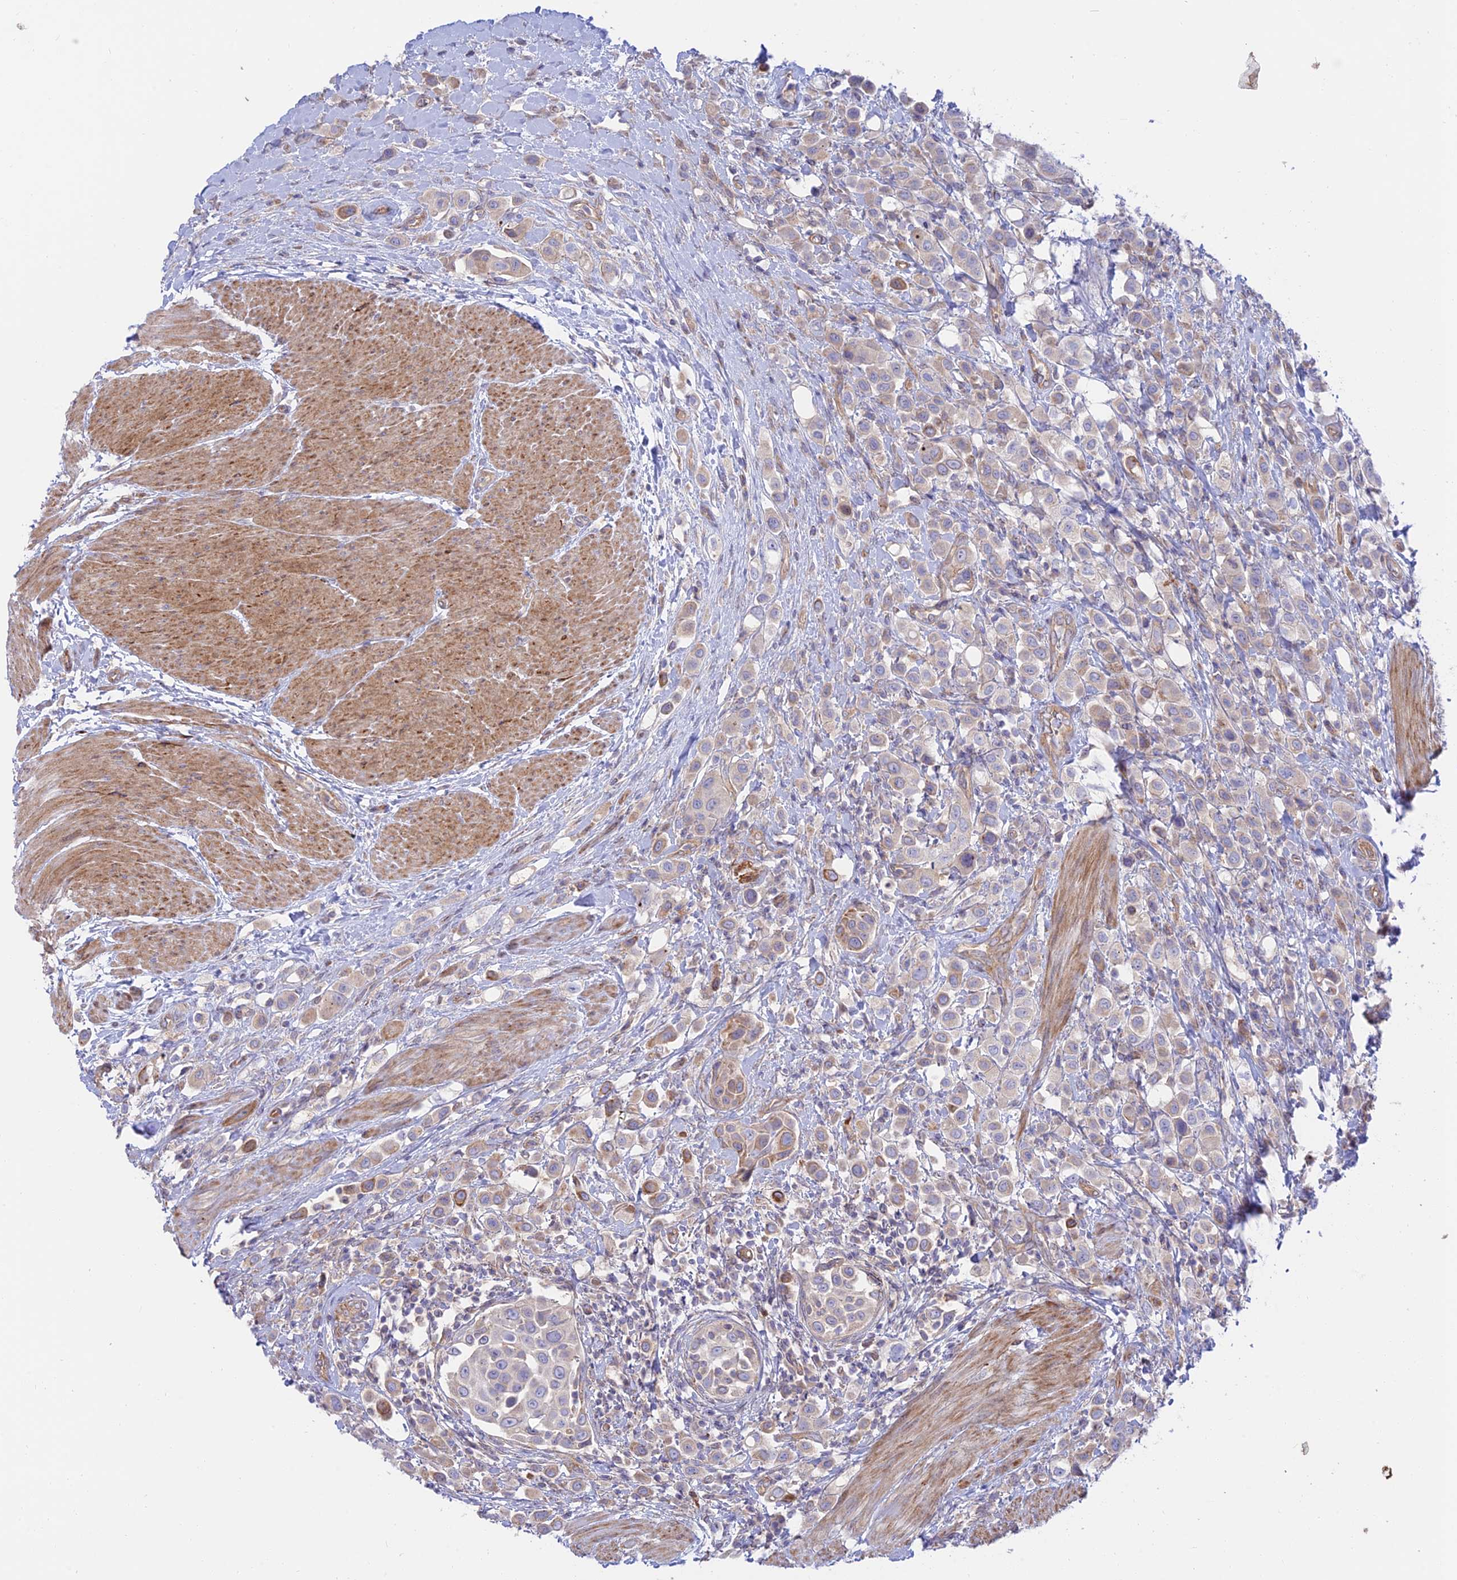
{"staining": {"intensity": "moderate", "quantity": "<25%", "location": "cytoplasmic/membranous"}, "tissue": "urothelial cancer", "cell_type": "Tumor cells", "image_type": "cancer", "snomed": [{"axis": "morphology", "description": "Urothelial carcinoma, High grade"}, {"axis": "topography", "description": "Urinary bladder"}], "caption": "Immunohistochemistry (IHC) staining of urothelial cancer, which displays low levels of moderate cytoplasmic/membranous expression in approximately <25% of tumor cells indicating moderate cytoplasmic/membranous protein staining. The staining was performed using DAB (brown) for protein detection and nuclei were counterstained in hematoxylin (blue).", "gene": "KCNAB1", "patient": {"sex": "male", "age": 50}}